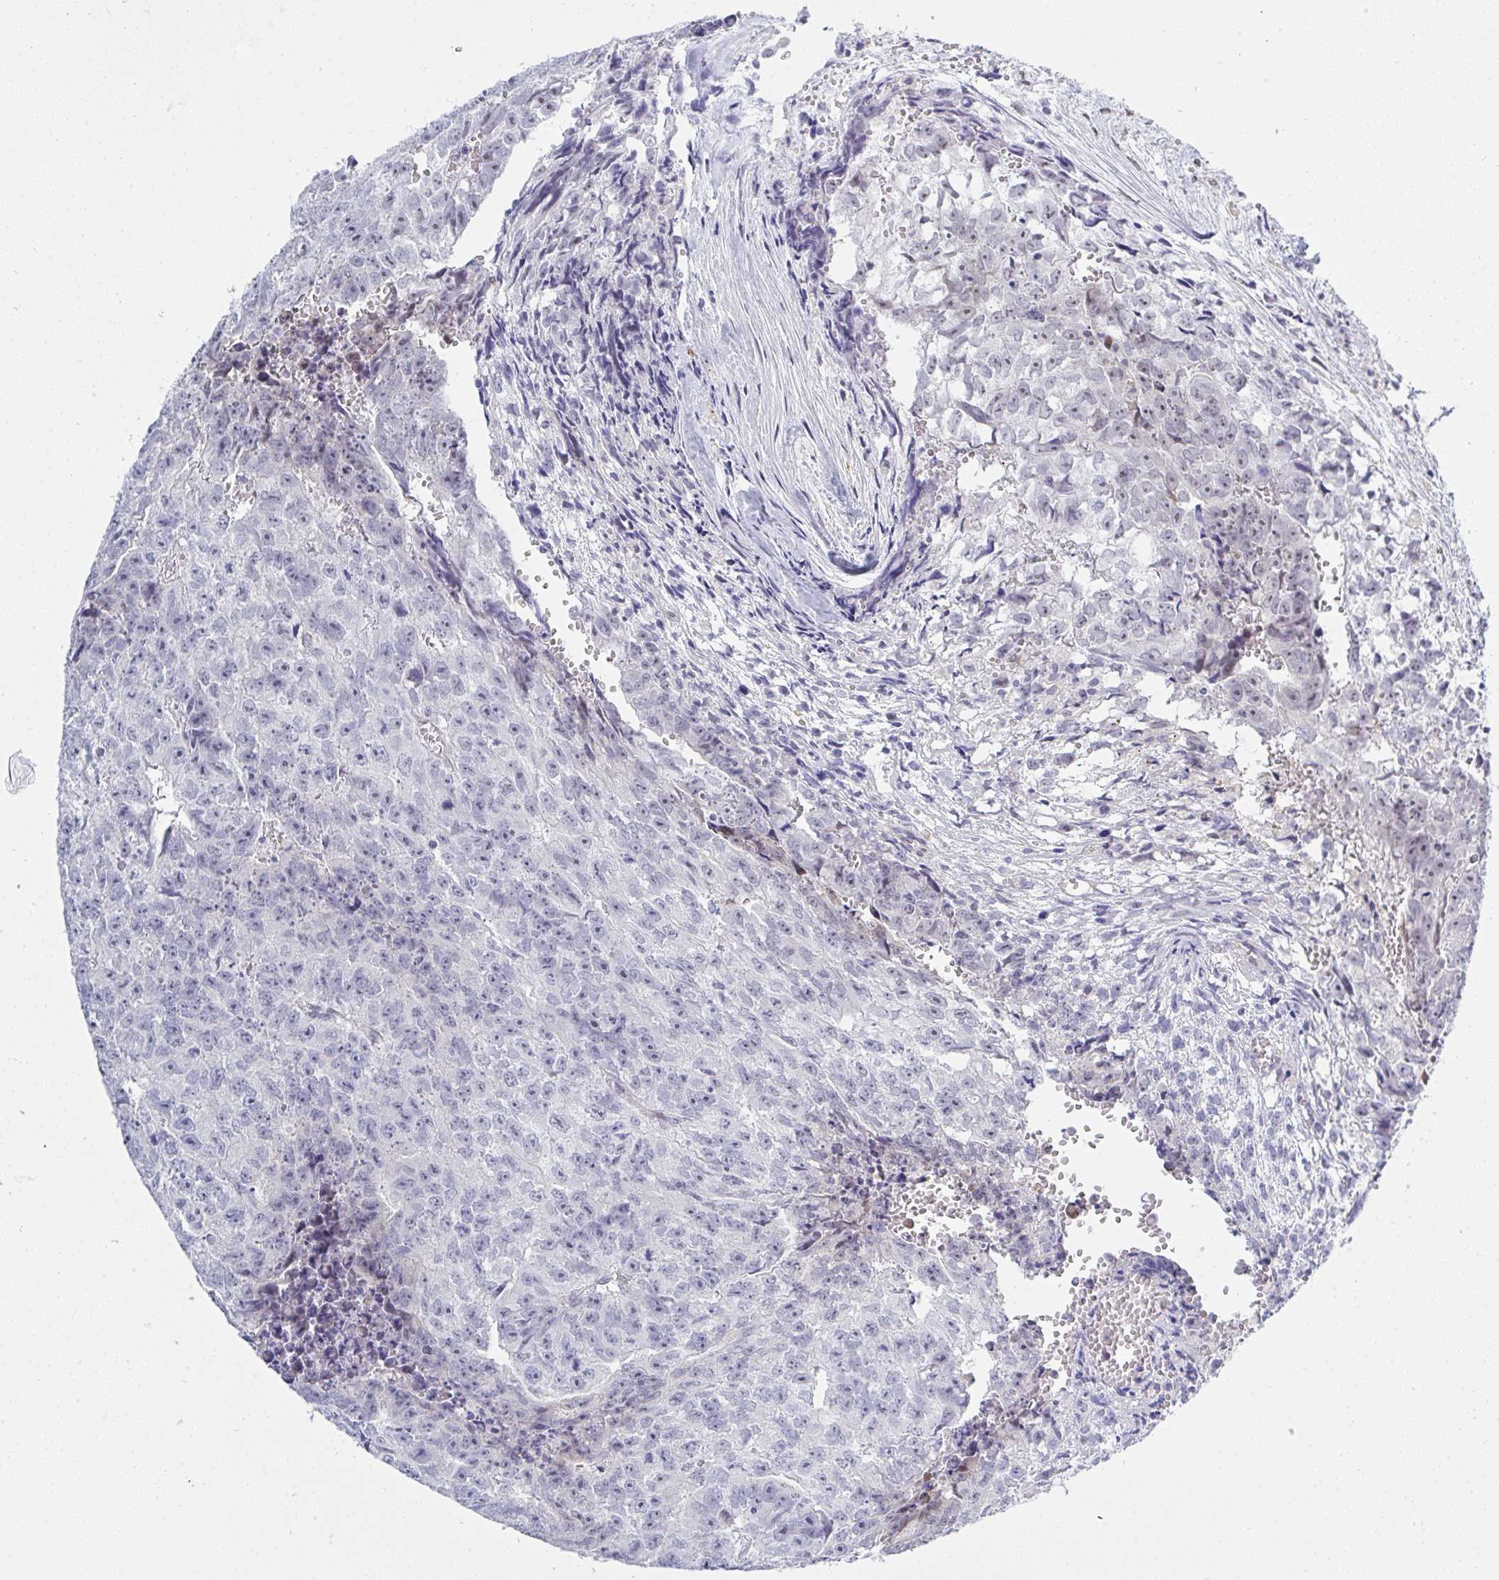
{"staining": {"intensity": "negative", "quantity": "none", "location": "none"}, "tissue": "testis cancer", "cell_type": "Tumor cells", "image_type": "cancer", "snomed": [{"axis": "morphology", "description": "Carcinoma, Embryonal, NOS"}, {"axis": "morphology", "description": "Teratoma, malignant, NOS"}, {"axis": "topography", "description": "Testis"}], "caption": "Immunohistochemistry photomicrograph of malignant teratoma (testis) stained for a protein (brown), which demonstrates no positivity in tumor cells.", "gene": "MFSD4A", "patient": {"sex": "male", "age": 24}}